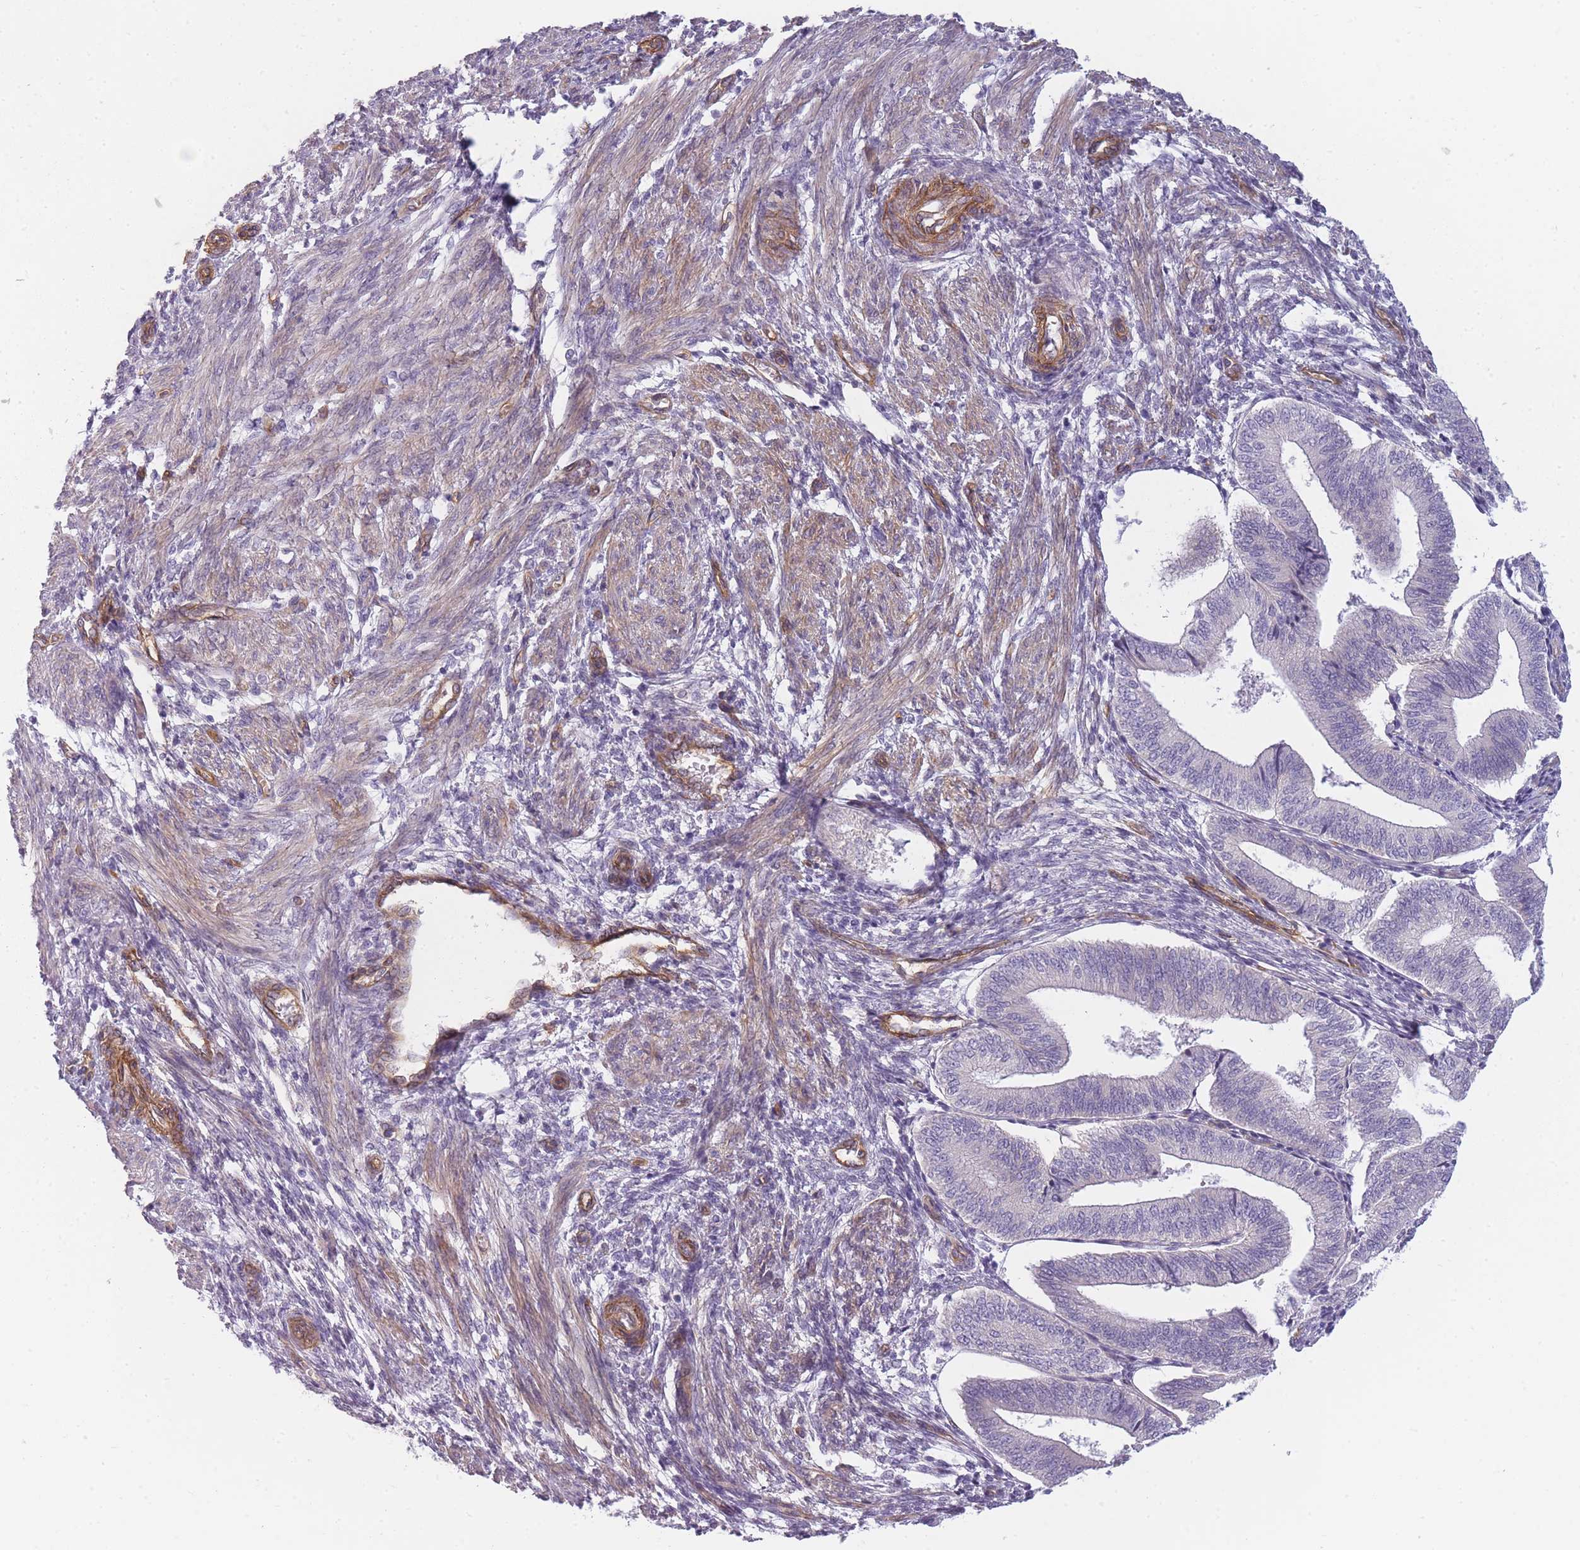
{"staining": {"intensity": "negative", "quantity": "none", "location": "none"}, "tissue": "endometrium", "cell_type": "Cells in endometrial stroma", "image_type": "normal", "snomed": [{"axis": "morphology", "description": "Normal tissue, NOS"}, {"axis": "topography", "description": "Endometrium"}], "caption": "Protein analysis of benign endometrium exhibits no significant staining in cells in endometrial stroma.", "gene": "OR6B2", "patient": {"sex": "female", "age": 34}}